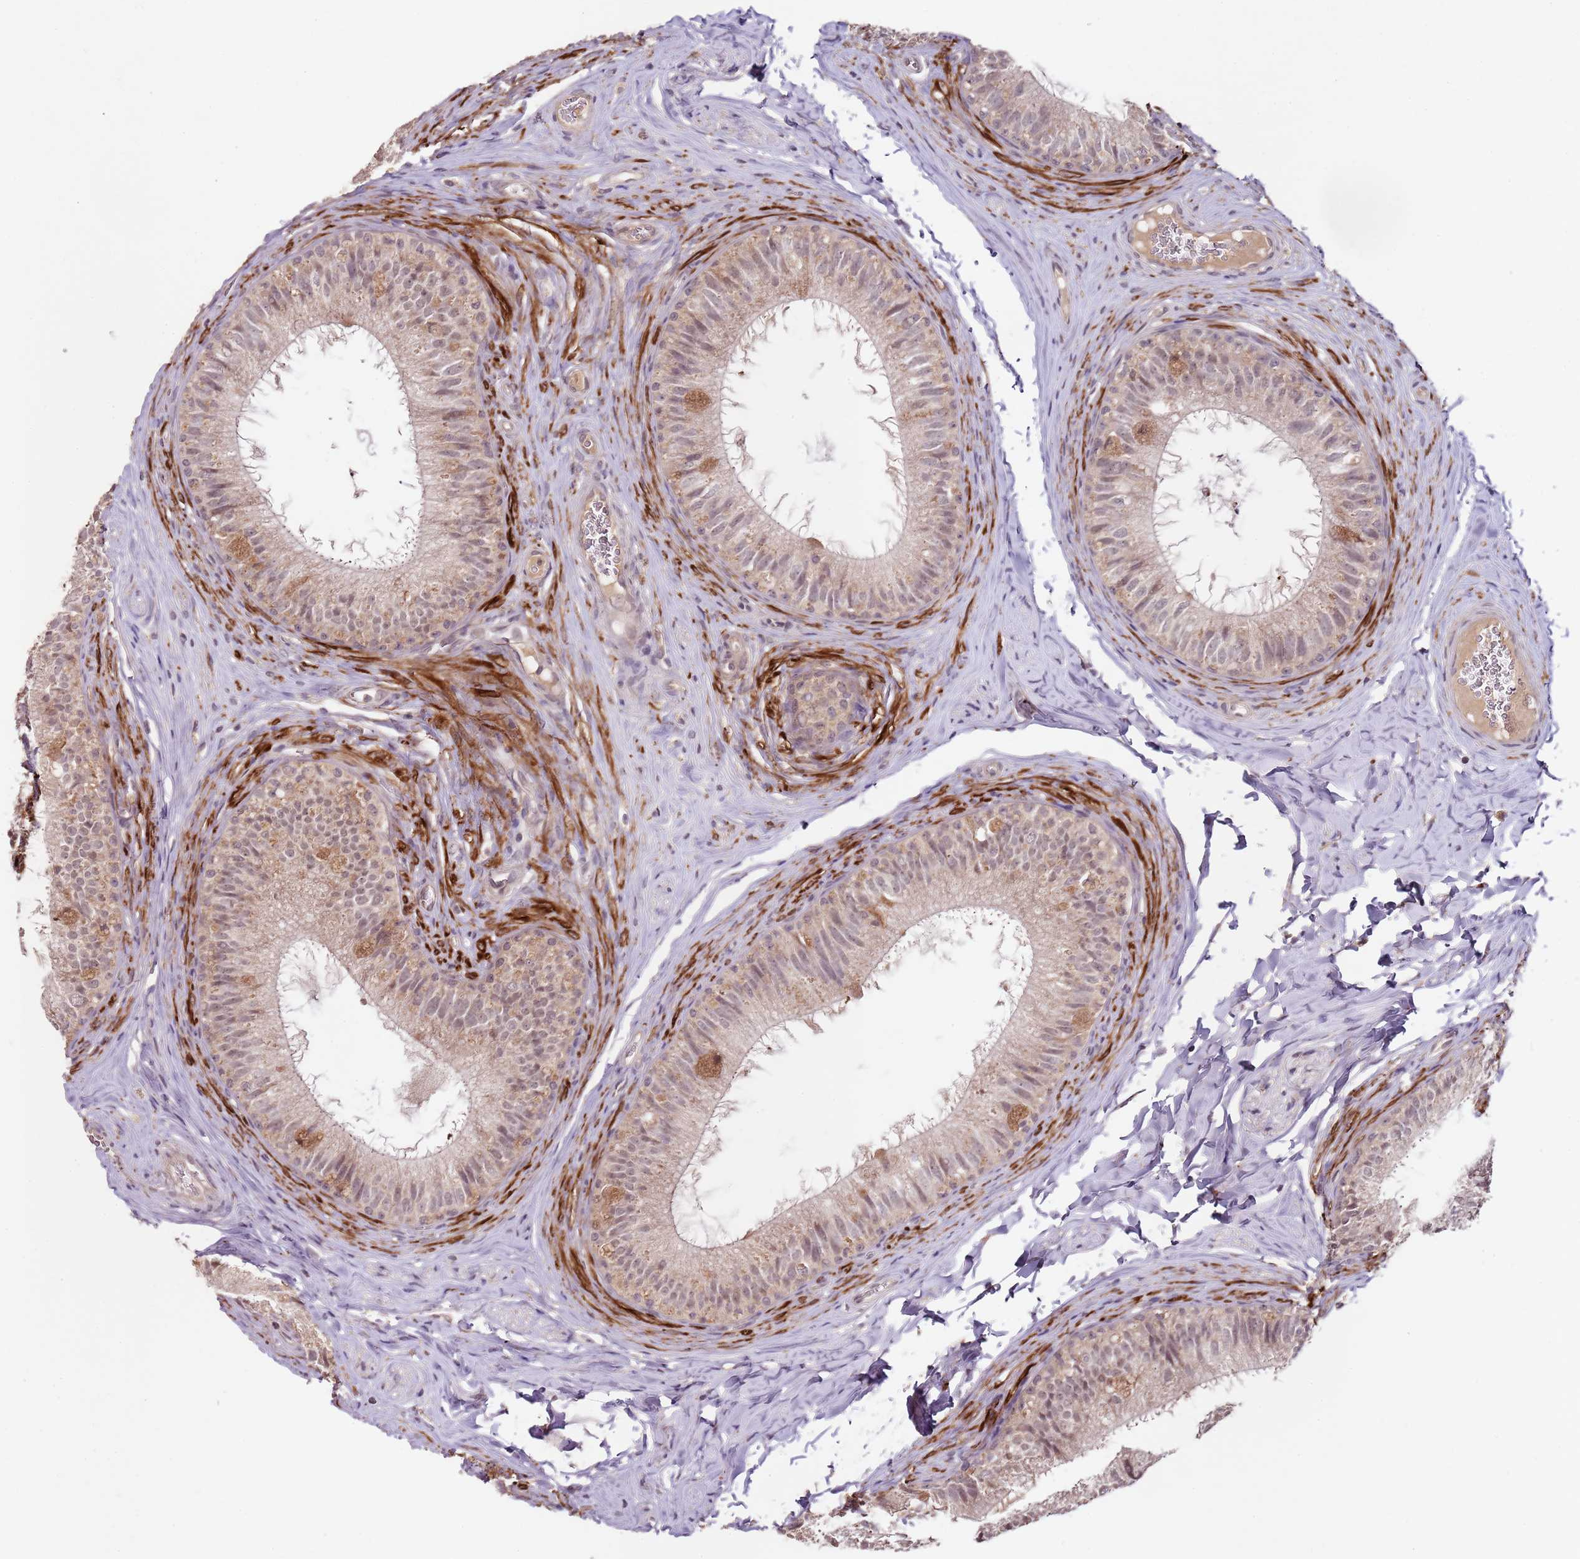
{"staining": {"intensity": "weak", "quantity": ">75%", "location": "cytoplasmic/membranous"}, "tissue": "epididymis", "cell_type": "Glandular cells", "image_type": "normal", "snomed": [{"axis": "morphology", "description": "Normal tissue, NOS"}, {"axis": "topography", "description": "Epididymis"}], "caption": "Protein staining of benign epididymis displays weak cytoplasmic/membranous expression in approximately >75% of glandular cells.", "gene": "LIN37", "patient": {"sex": "male", "age": 34}}